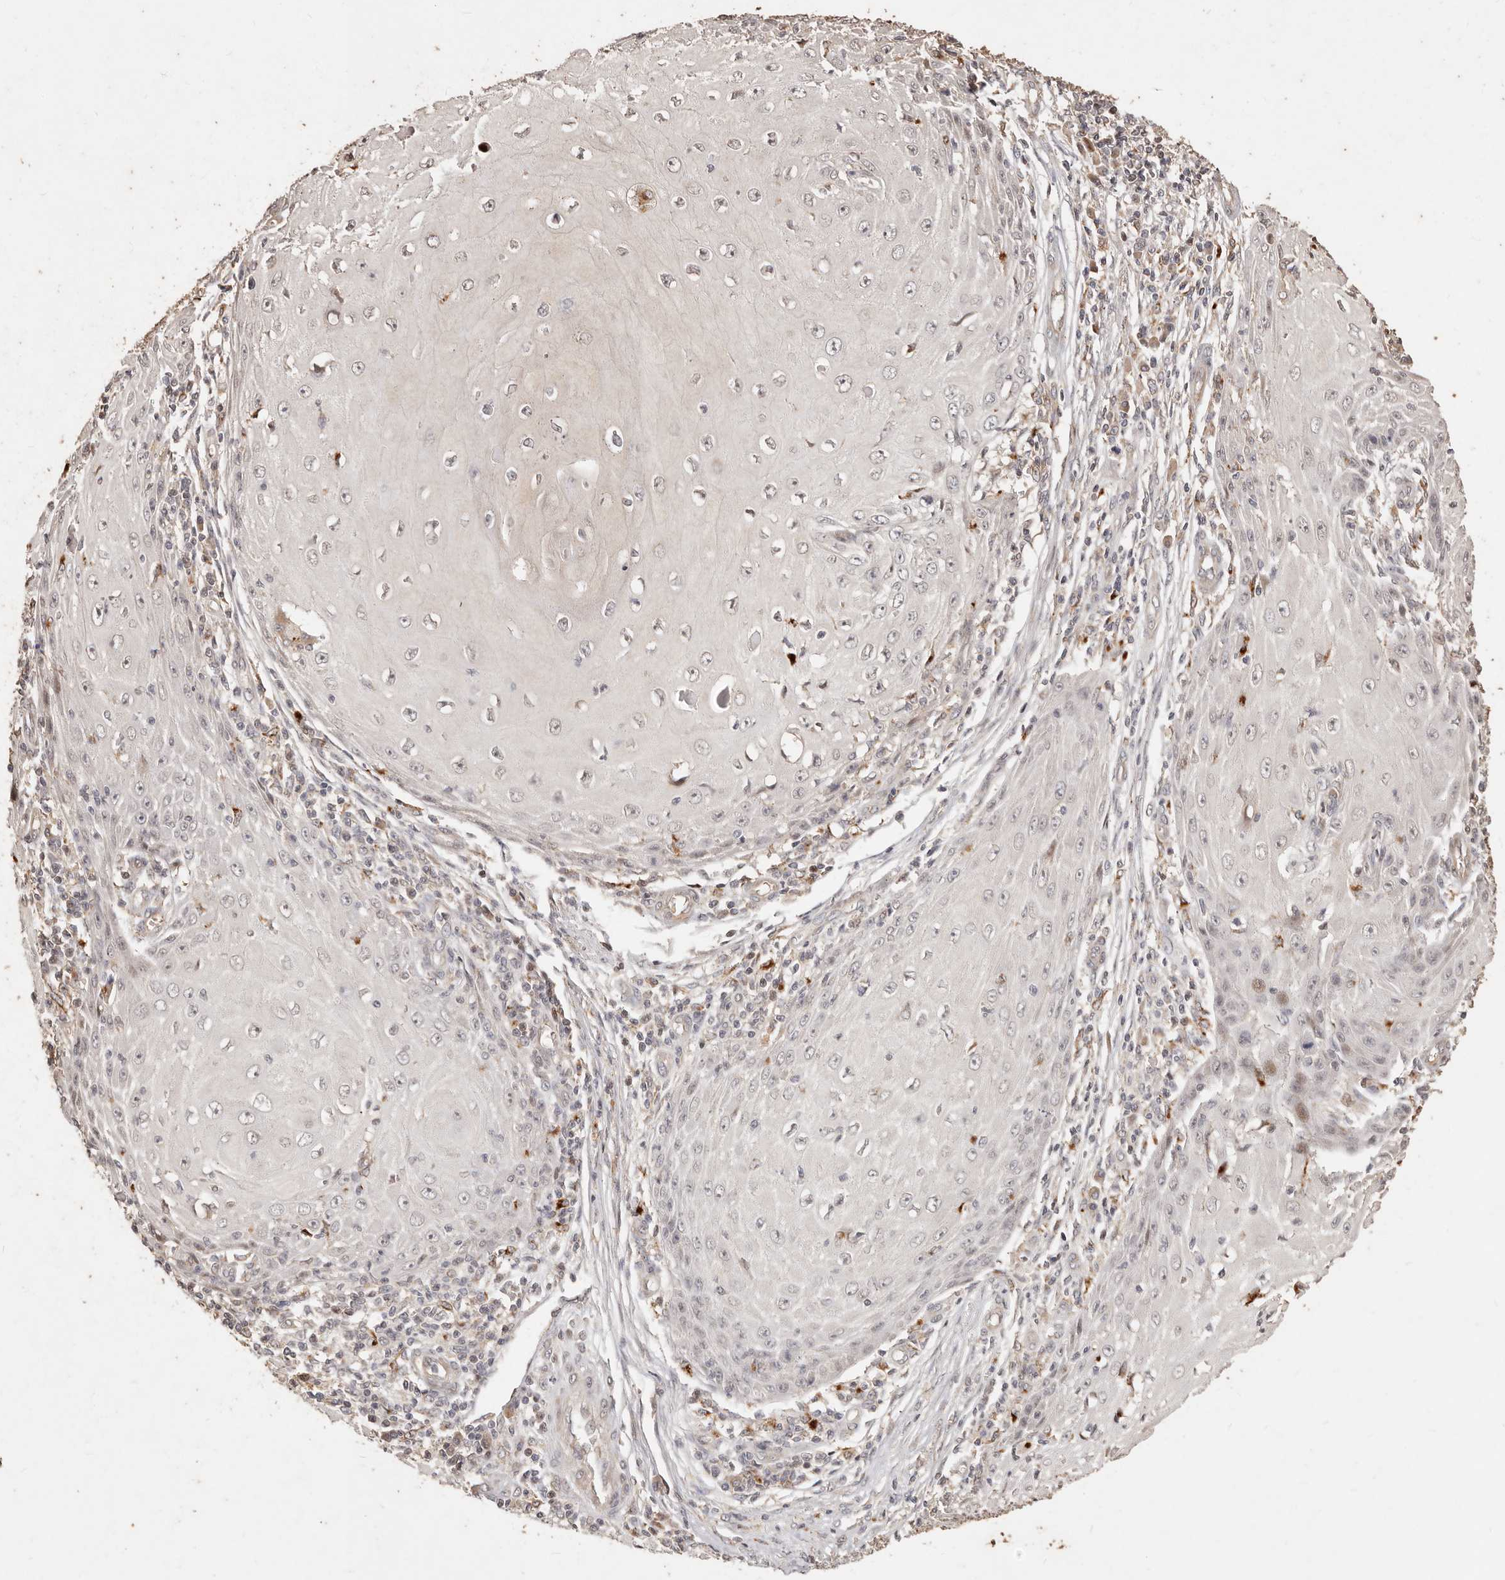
{"staining": {"intensity": "negative", "quantity": "none", "location": "none"}, "tissue": "skin cancer", "cell_type": "Tumor cells", "image_type": "cancer", "snomed": [{"axis": "morphology", "description": "Squamous cell carcinoma, NOS"}, {"axis": "topography", "description": "Skin"}], "caption": "Squamous cell carcinoma (skin) was stained to show a protein in brown. There is no significant staining in tumor cells.", "gene": "KIF9", "patient": {"sex": "female", "age": 73}}